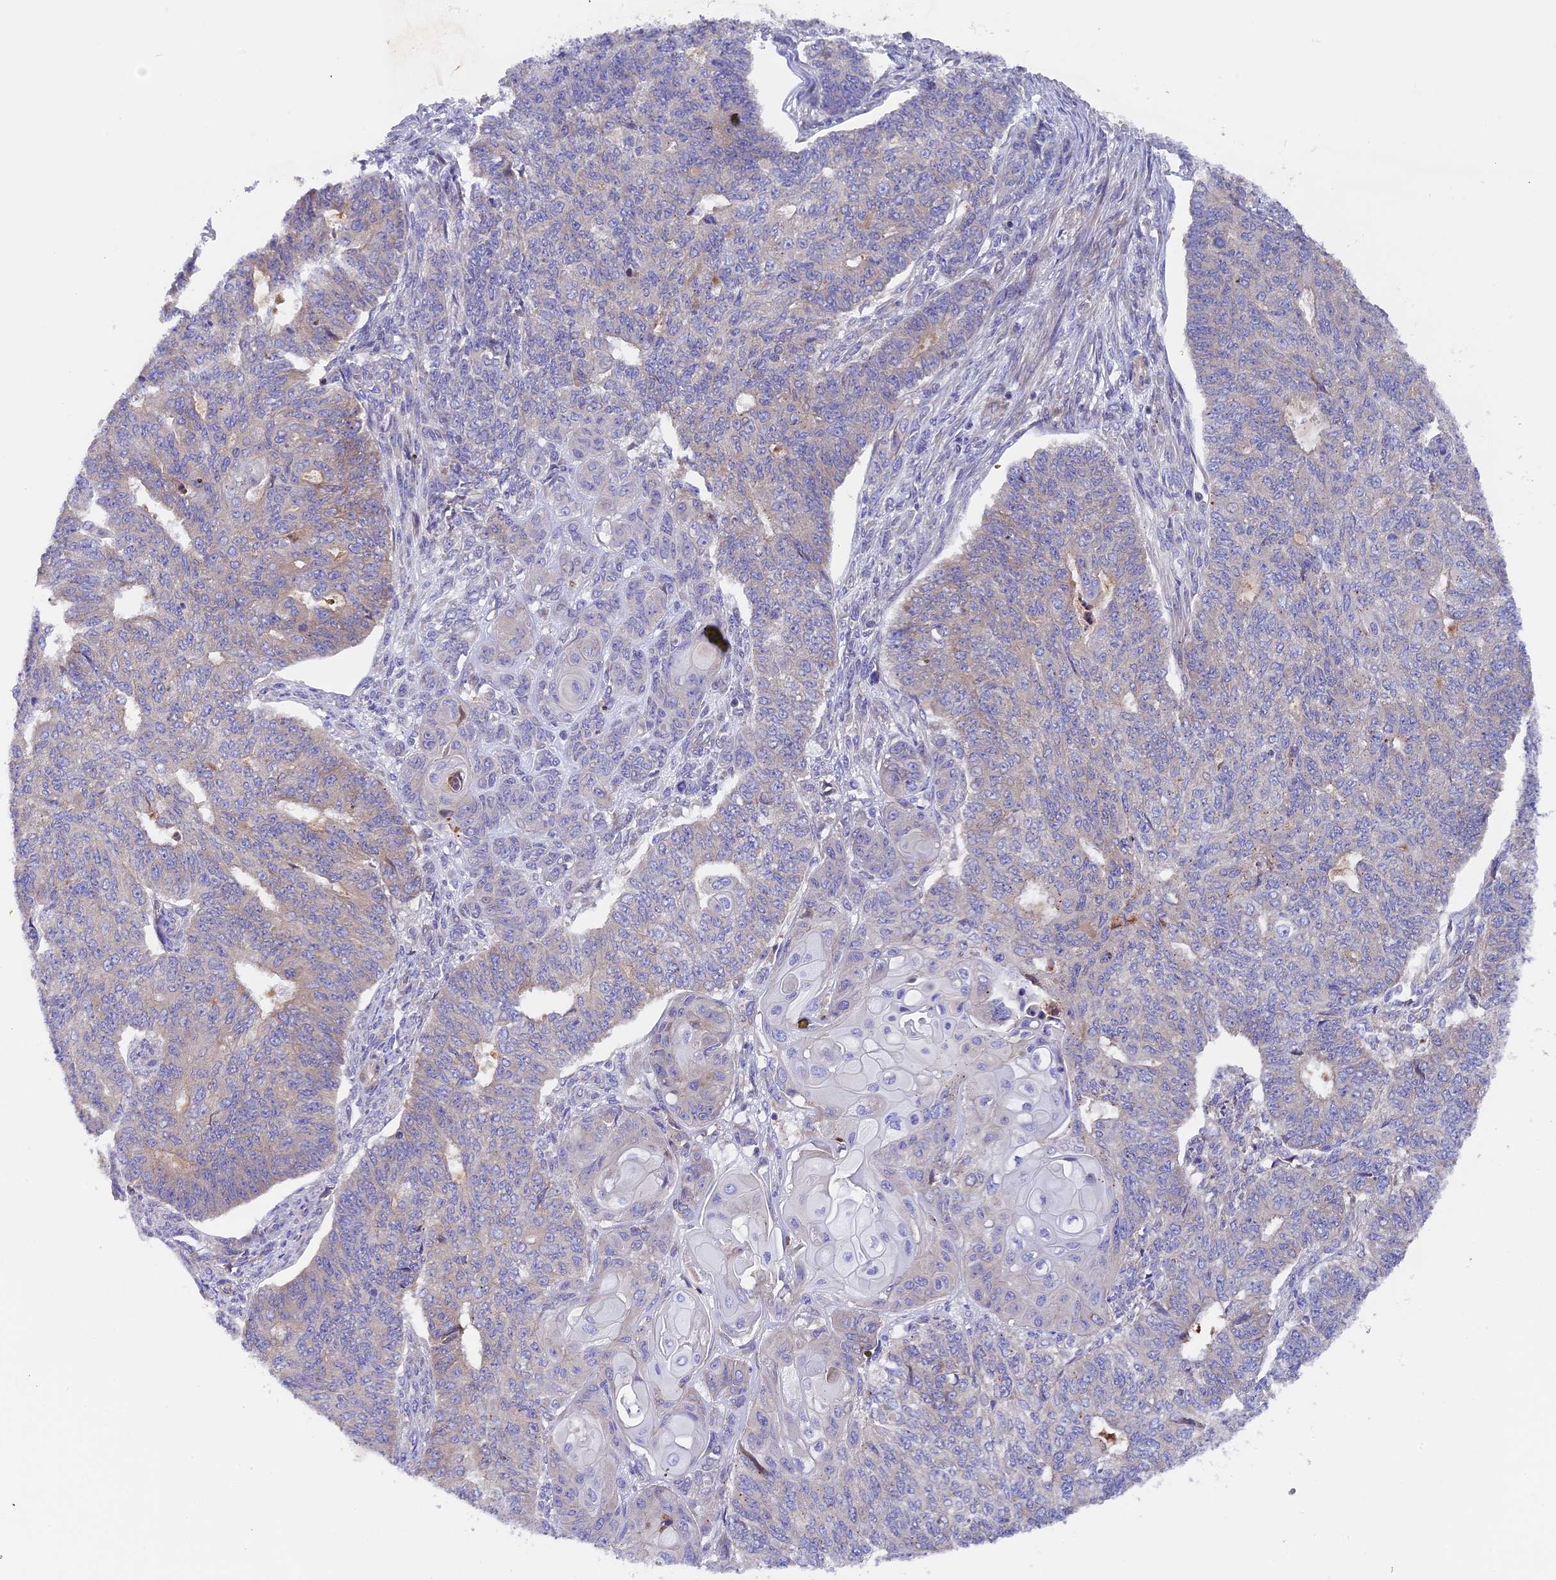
{"staining": {"intensity": "negative", "quantity": "none", "location": "none"}, "tissue": "endometrial cancer", "cell_type": "Tumor cells", "image_type": "cancer", "snomed": [{"axis": "morphology", "description": "Adenocarcinoma, NOS"}, {"axis": "topography", "description": "Endometrium"}], "caption": "Endometrial cancer (adenocarcinoma) was stained to show a protein in brown. There is no significant staining in tumor cells.", "gene": "PIGU", "patient": {"sex": "female", "age": 32}}